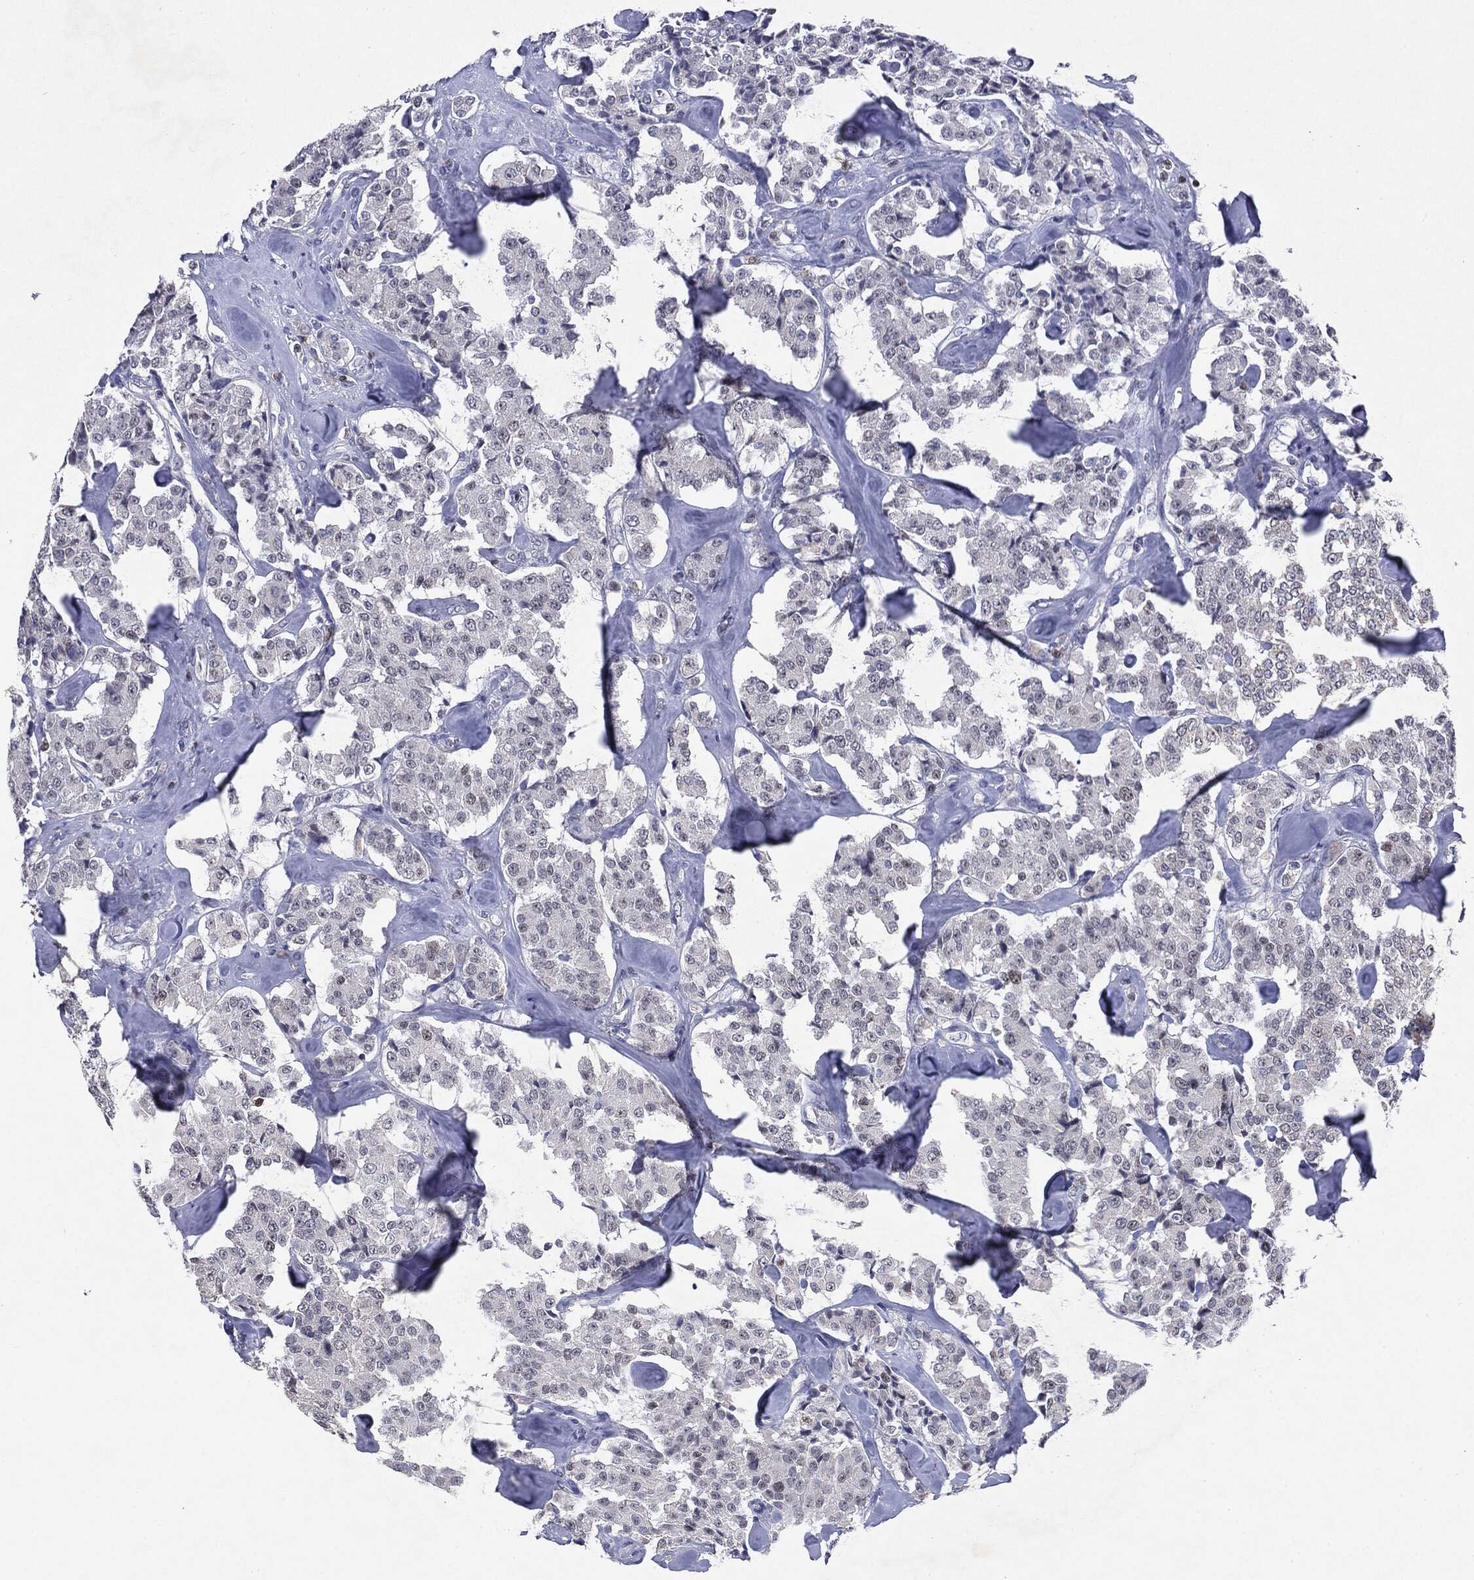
{"staining": {"intensity": "negative", "quantity": "none", "location": "none"}, "tissue": "carcinoid", "cell_type": "Tumor cells", "image_type": "cancer", "snomed": [{"axis": "morphology", "description": "Carcinoid, malignant, NOS"}, {"axis": "topography", "description": "Pancreas"}], "caption": "Protein analysis of carcinoid shows no significant staining in tumor cells.", "gene": "KIF2C", "patient": {"sex": "male", "age": 41}}